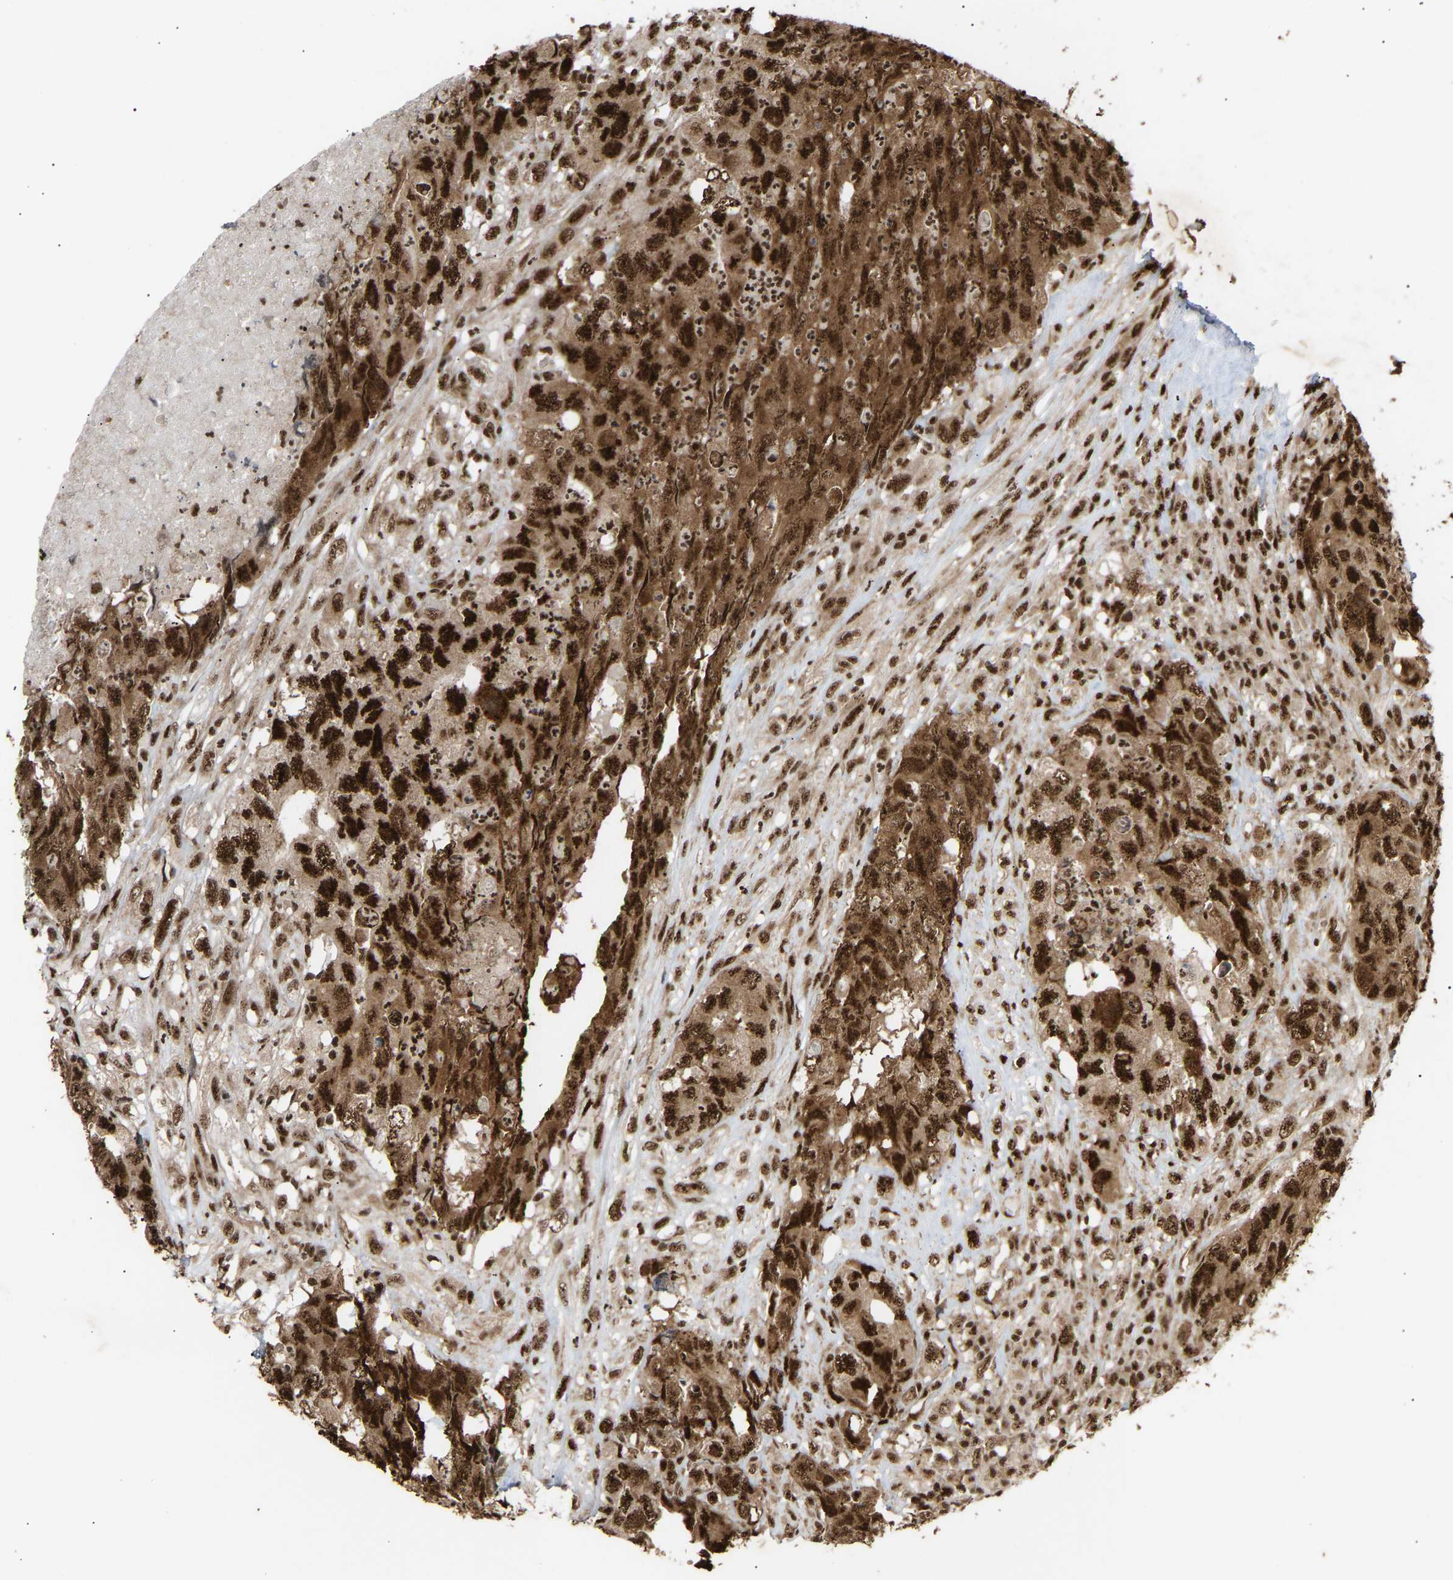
{"staining": {"intensity": "strong", "quantity": ">75%", "location": "cytoplasmic/membranous,nuclear"}, "tissue": "testis cancer", "cell_type": "Tumor cells", "image_type": "cancer", "snomed": [{"axis": "morphology", "description": "Carcinoma, Embryonal, NOS"}, {"axis": "topography", "description": "Testis"}], "caption": "The immunohistochemical stain labels strong cytoplasmic/membranous and nuclear positivity in tumor cells of testis cancer (embryonal carcinoma) tissue.", "gene": "ALYREF", "patient": {"sex": "male", "age": 32}}